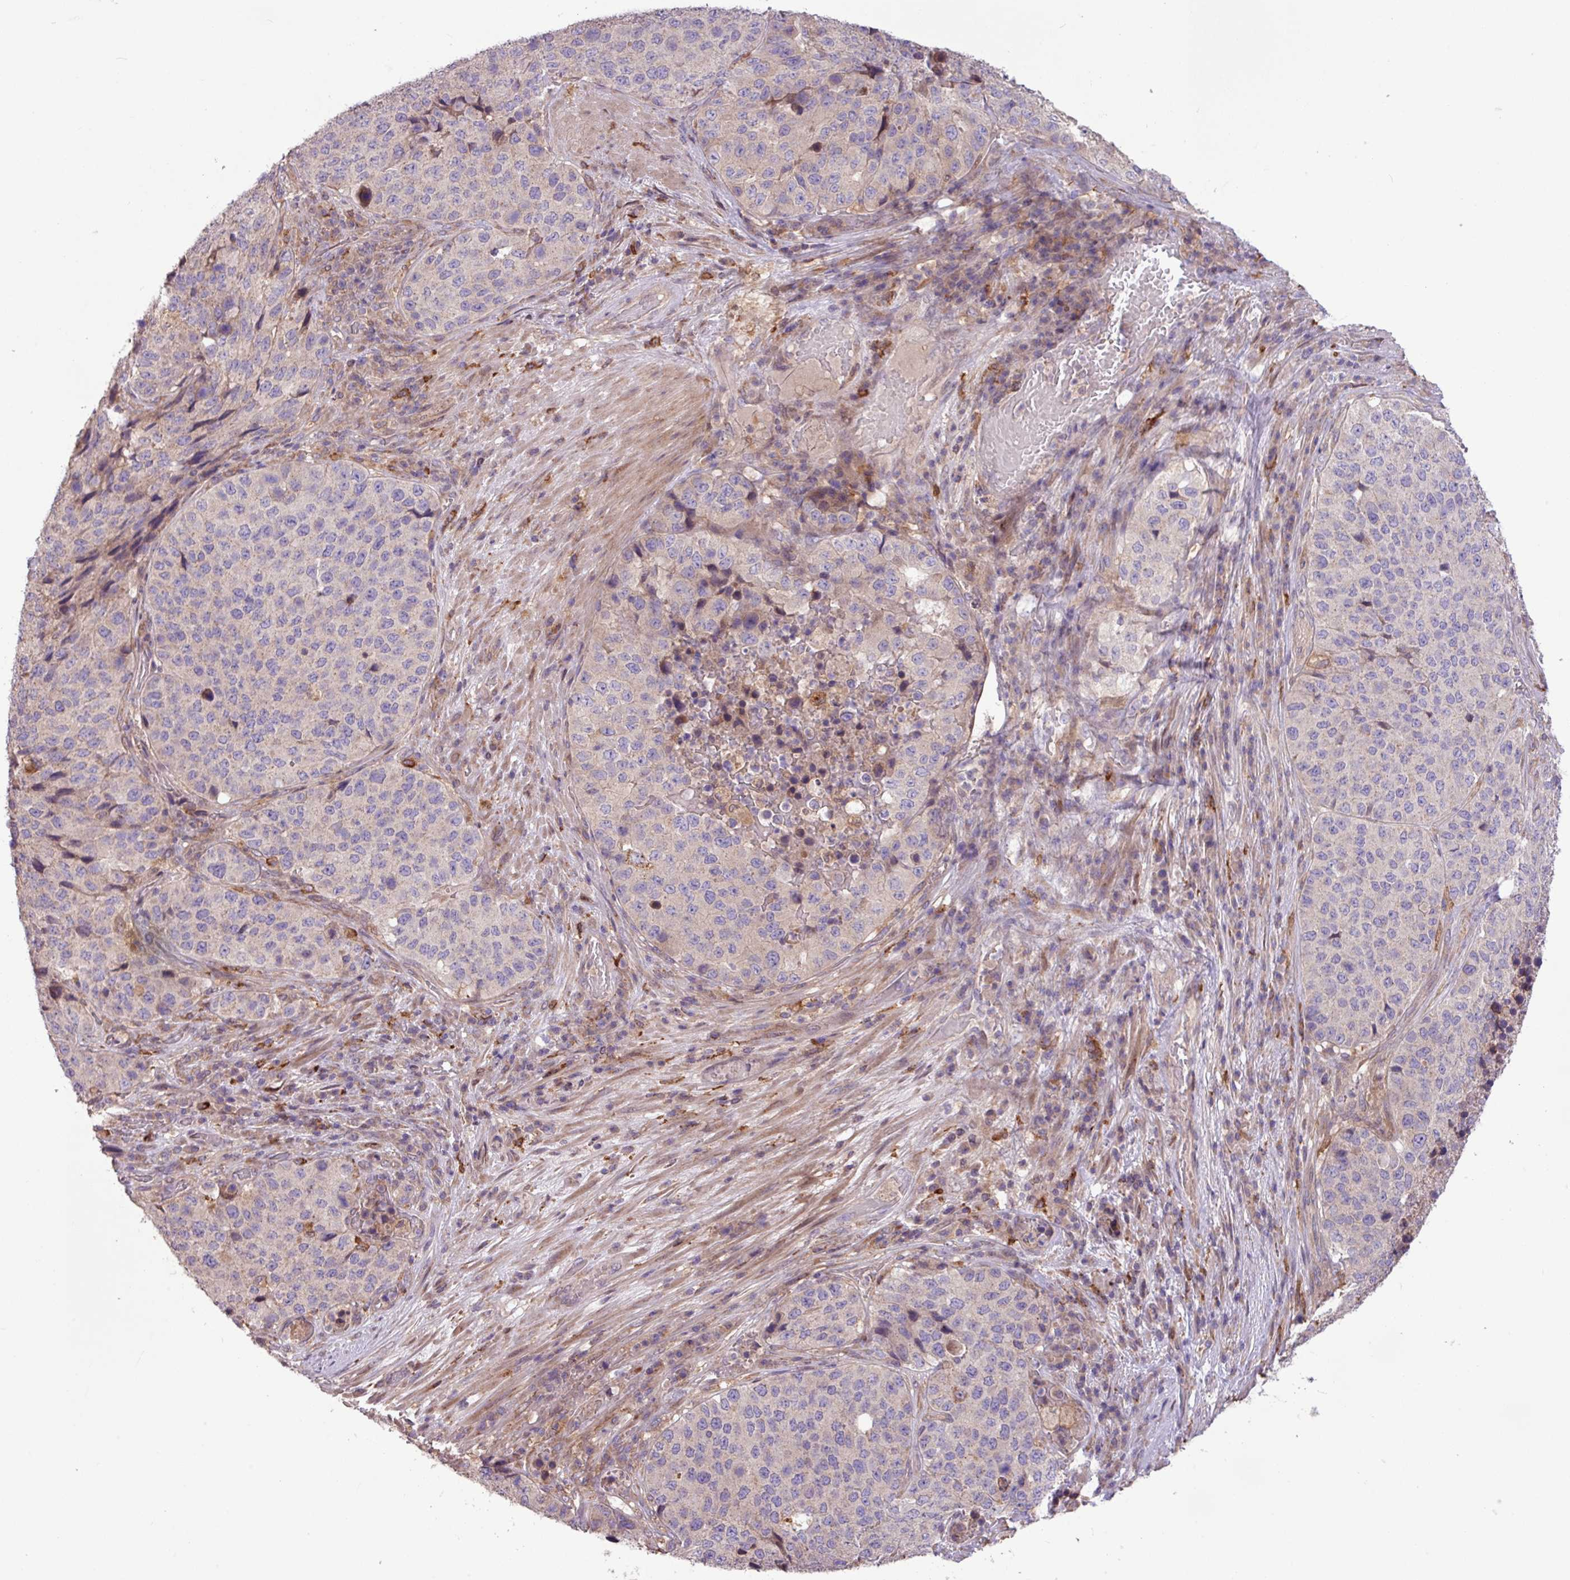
{"staining": {"intensity": "negative", "quantity": "none", "location": "none"}, "tissue": "stomach cancer", "cell_type": "Tumor cells", "image_type": "cancer", "snomed": [{"axis": "morphology", "description": "Adenocarcinoma, NOS"}, {"axis": "topography", "description": "Stomach"}], "caption": "Tumor cells are negative for protein expression in human stomach adenocarcinoma. (DAB immunohistochemistry with hematoxylin counter stain).", "gene": "ARHGEF25", "patient": {"sex": "male", "age": 71}}